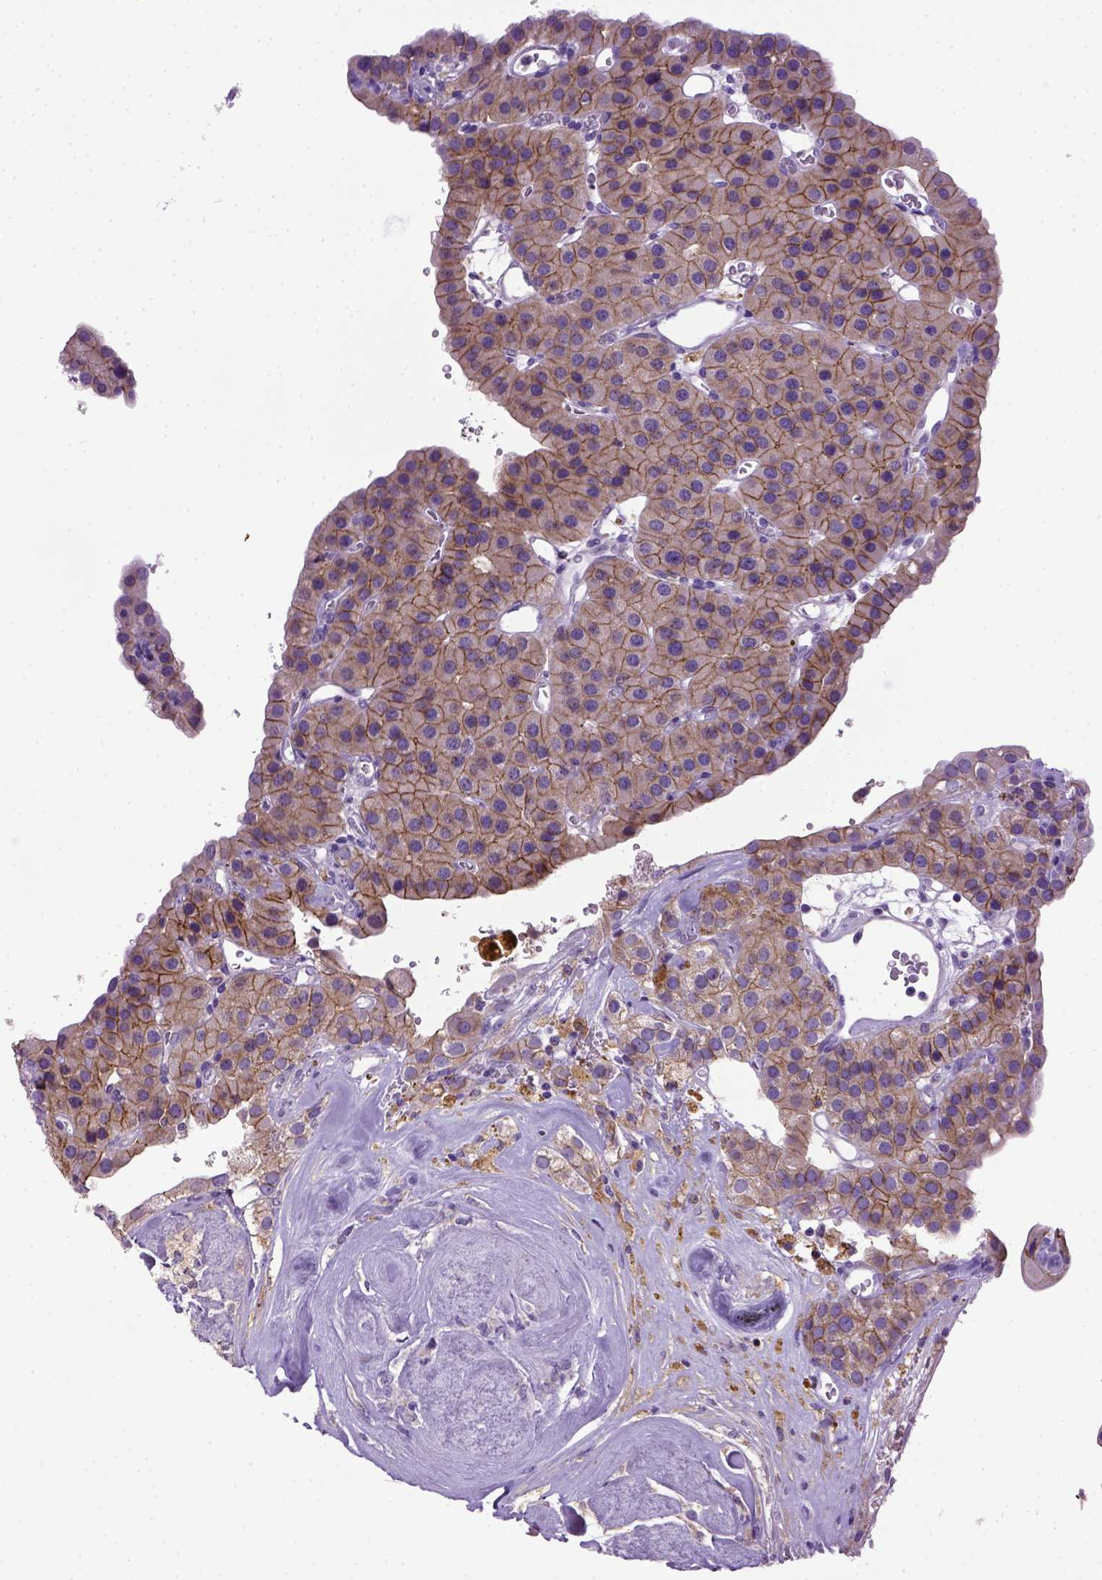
{"staining": {"intensity": "moderate", "quantity": ">75%", "location": "cytoplasmic/membranous"}, "tissue": "parathyroid gland", "cell_type": "Glandular cells", "image_type": "normal", "snomed": [{"axis": "morphology", "description": "Normal tissue, NOS"}, {"axis": "morphology", "description": "Adenoma, NOS"}, {"axis": "topography", "description": "Parathyroid gland"}], "caption": "IHC of unremarkable human parathyroid gland displays medium levels of moderate cytoplasmic/membranous expression in about >75% of glandular cells.", "gene": "CDH1", "patient": {"sex": "female", "age": 86}}